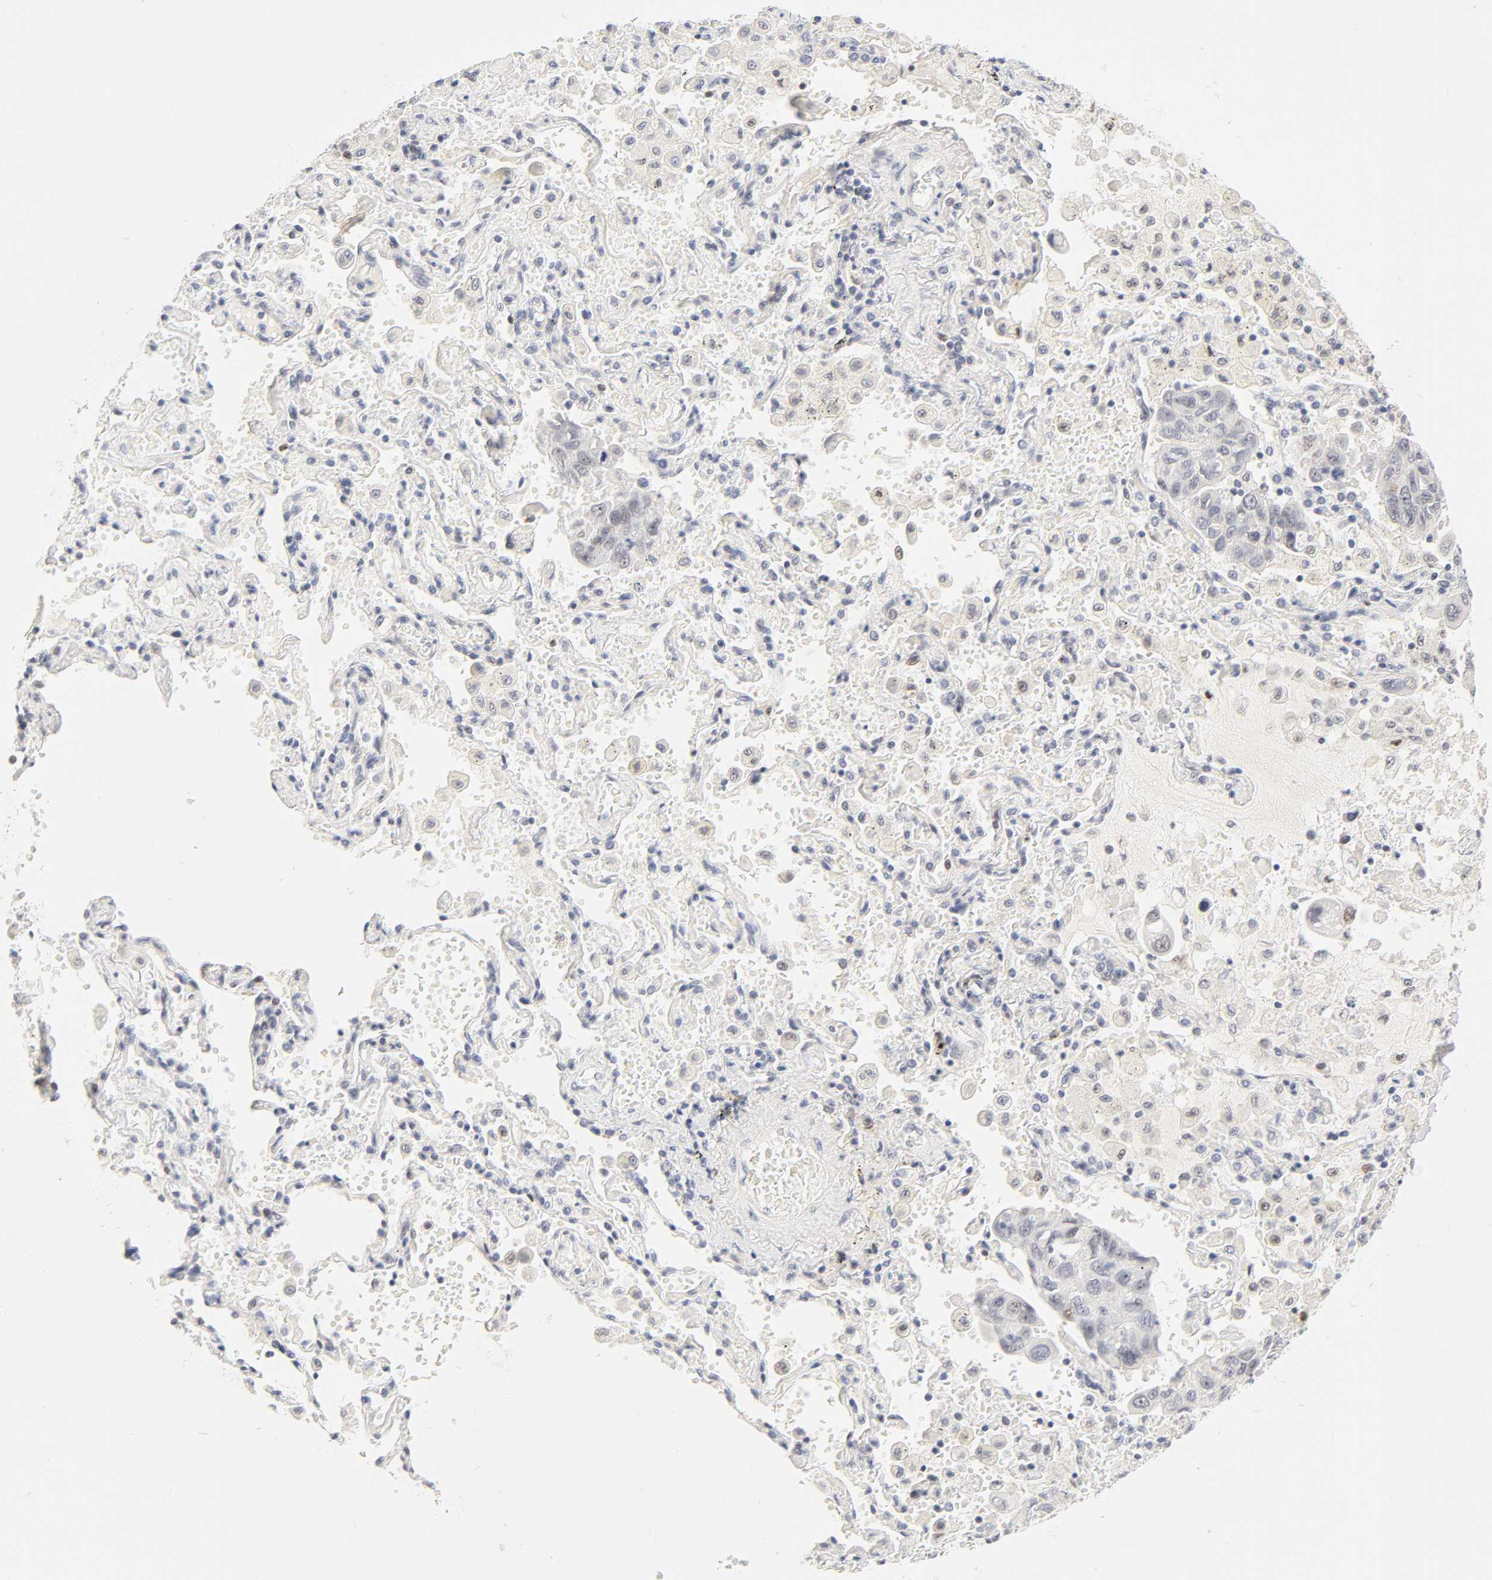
{"staining": {"intensity": "weak", "quantity": "<25%", "location": "nuclear"}, "tissue": "lung cancer", "cell_type": "Tumor cells", "image_type": "cancer", "snomed": [{"axis": "morphology", "description": "Adenocarcinoma, NOS"}, {"axis": "topography", "description": "Lung"}], "caption": "This is an IHC image of lung cancer (adenocarcinoma). There is no staining in tumor cells.", "gene": "MNAT1", "patient": {"sex": "male", "age": 64}}